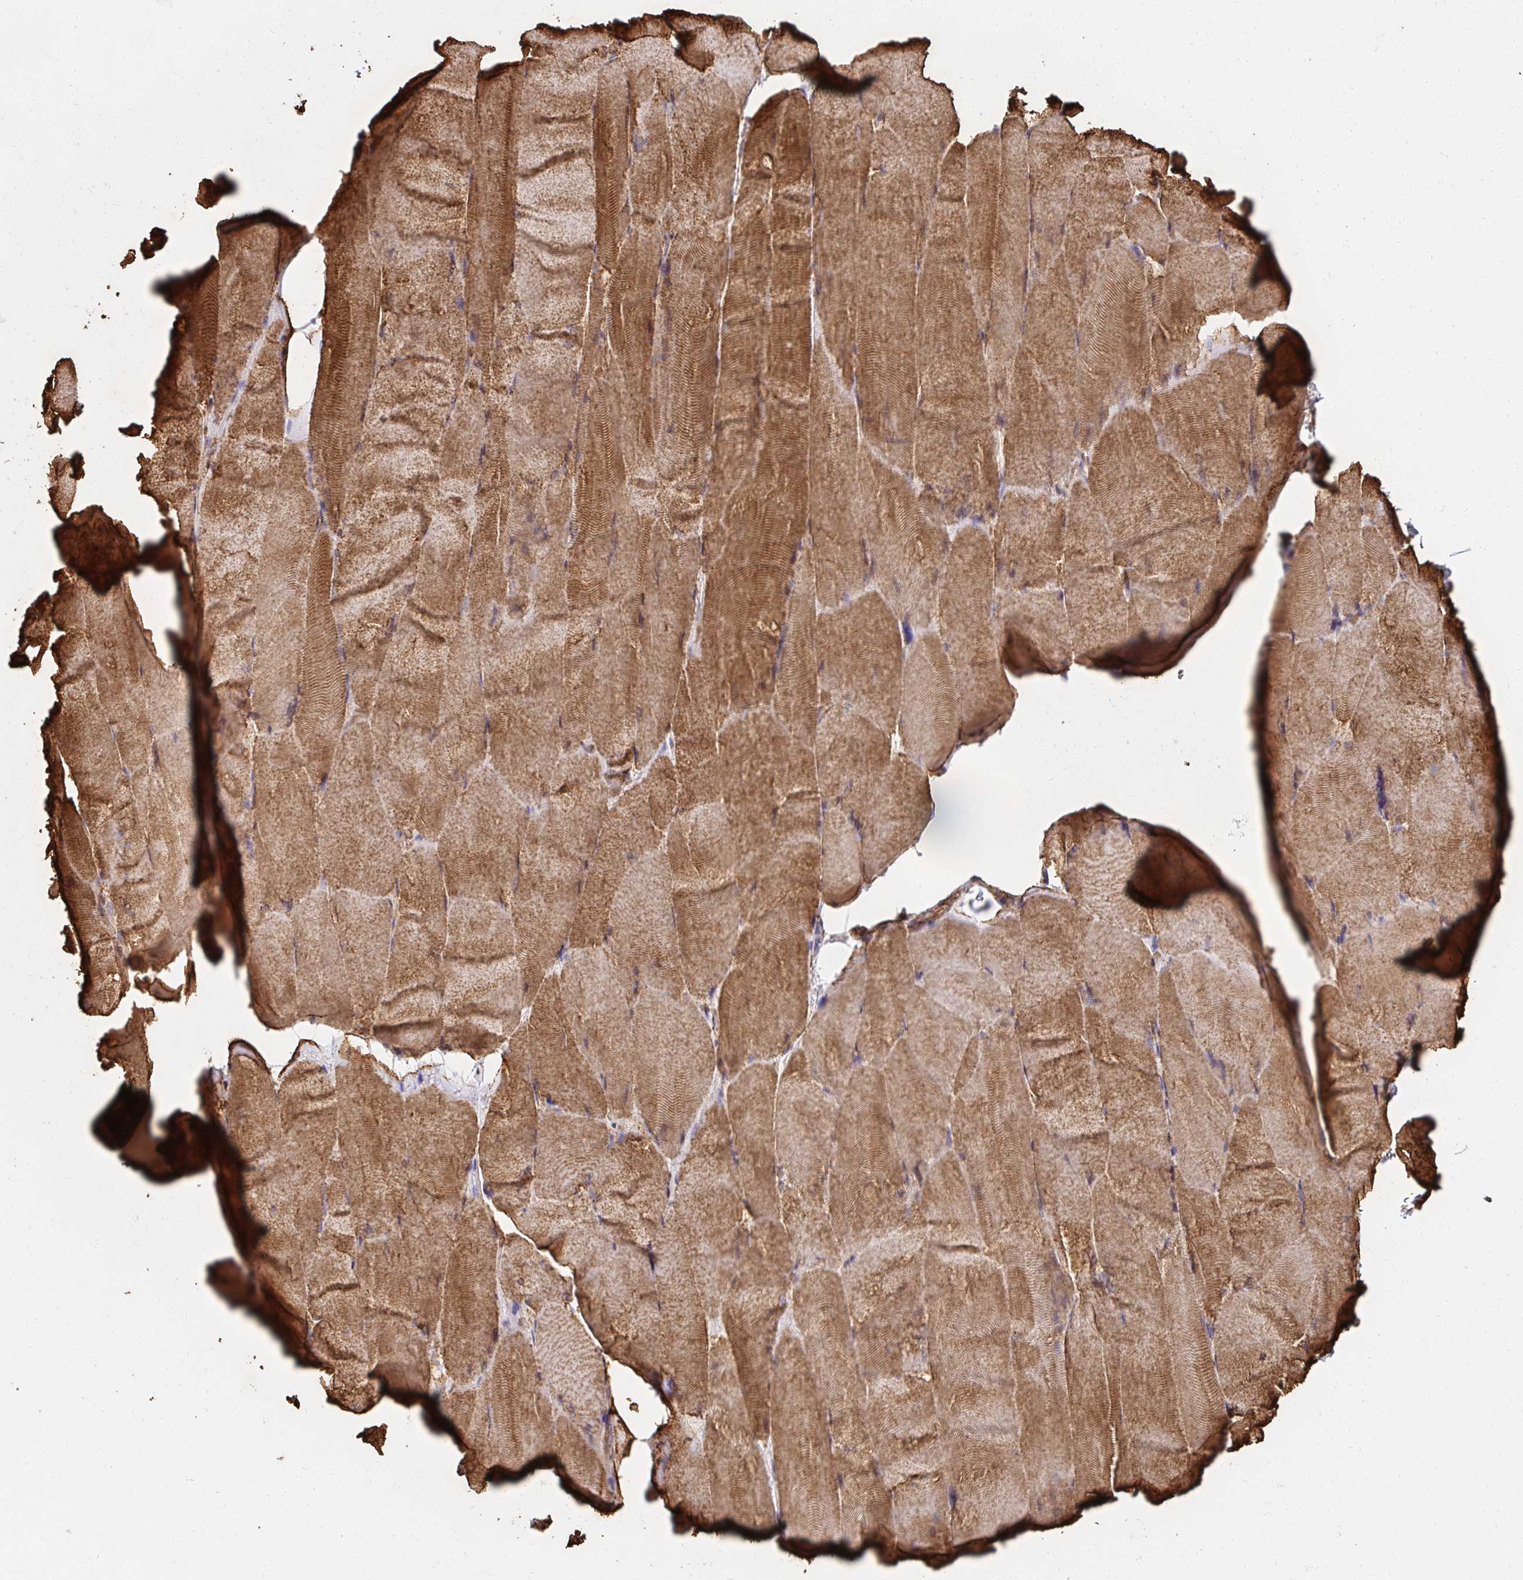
{"staining": {"intensity": "moderate", "quantity": ">75%", "location": "cytoplasmic/membranous"}, "tissue": "skeletal muscle", "cell_type": "Myocytes", "image_type": "normal", "snomed": [{"axis": "morphology", "description": "Normal tissue, NOS"}, {"axis": "topography", "description": "Skeletal muscle"}], "caption": "Immunohistochemical staining of benign human skeletal muscle reveals medium levels of moderate cytoplasmic/membranous positivity in approximately >75% of myocytes. (DAB IHC with brightfield microscopy, high magnification).", "gene": "CTTN", "patient": {"sex": "female", "age": 64}}